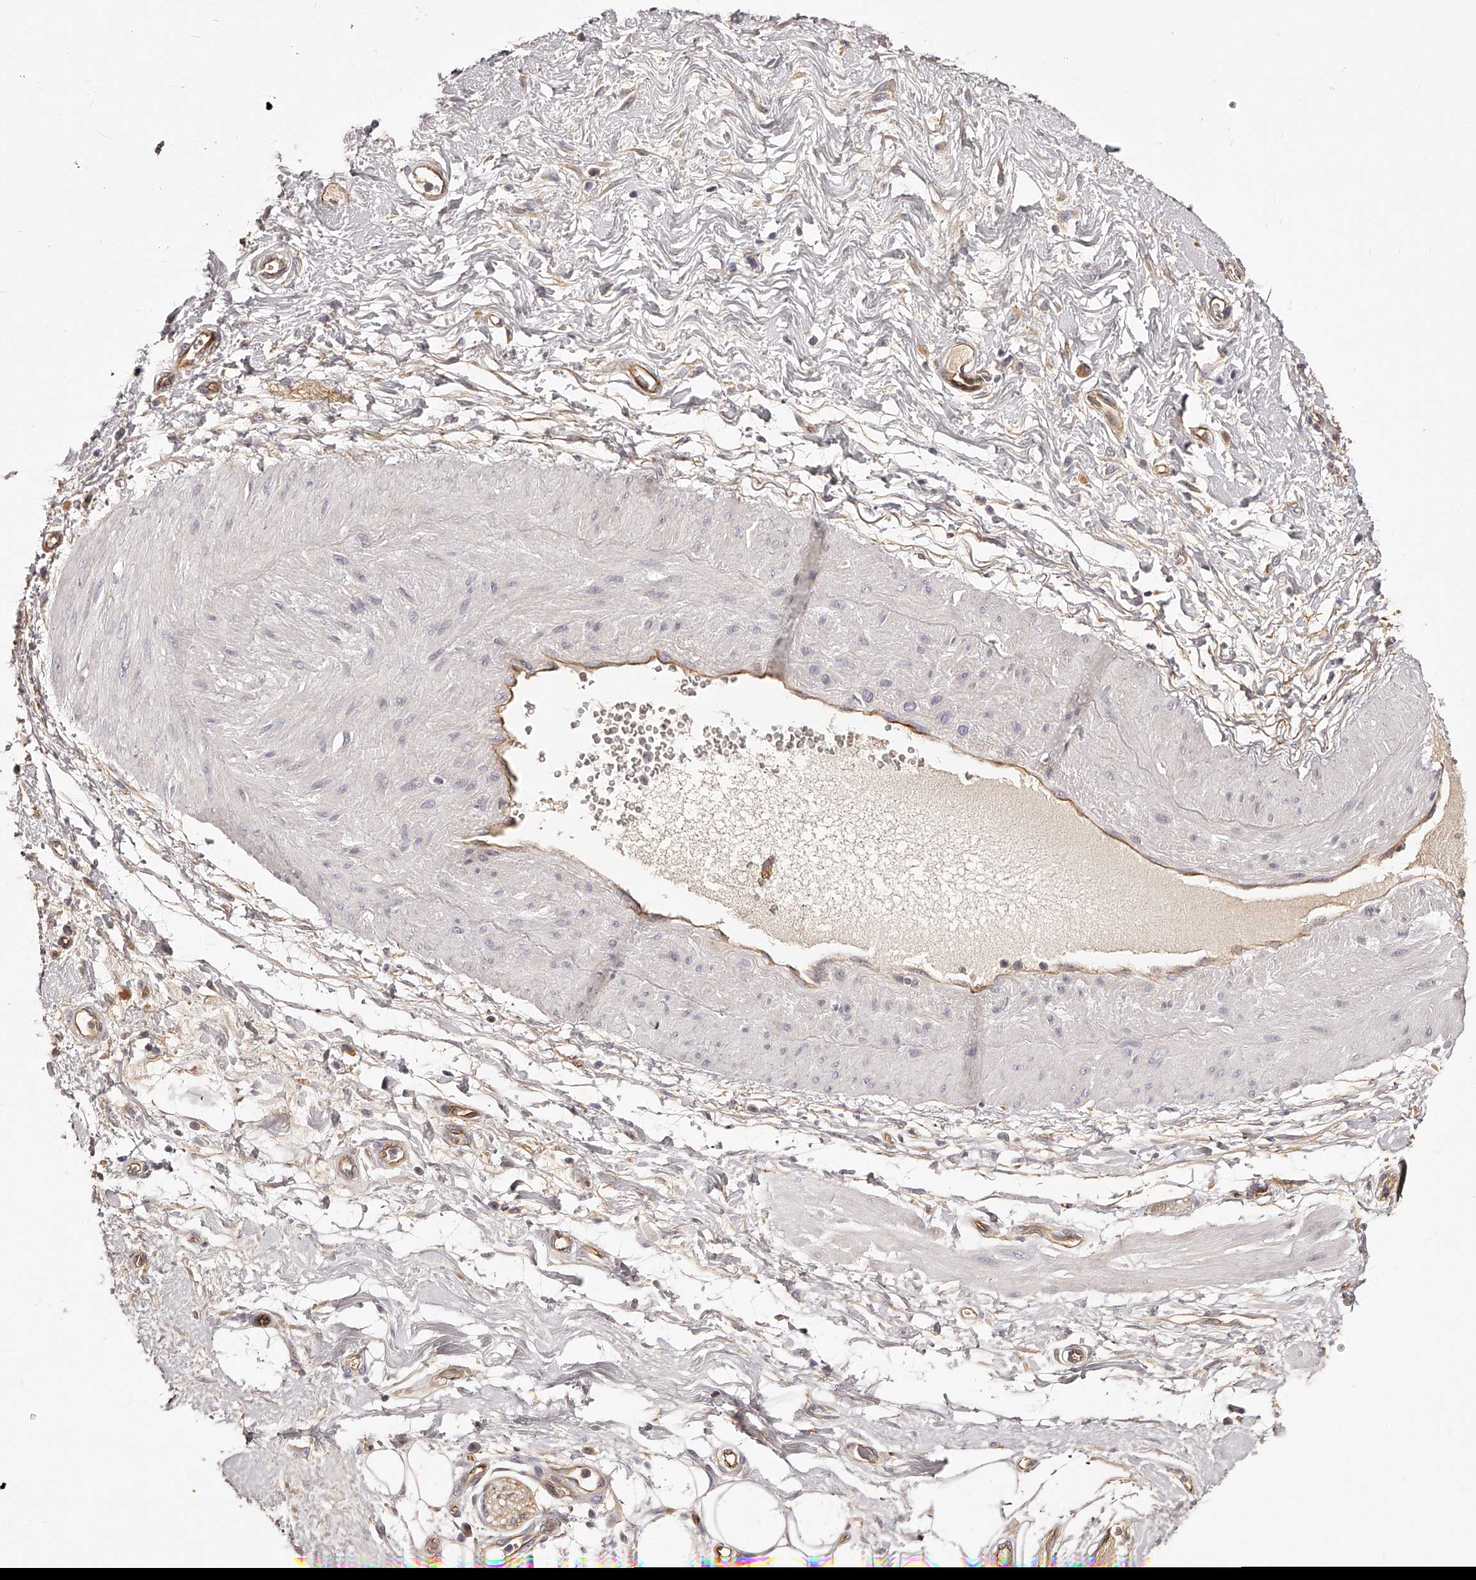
{"staining": {"intensity": "negative", "quantity": "none", "location": "none"}, "tissue": "soft tissue", "cell_type": "Chondrocytes", "image_type": "normal", "snomed": [{"axis": "morphology", "description": "Normal tissue, NOS"}, {"axis": "morphology", "description": "Adenocarcinoma, NOS"}, {"axis": "topography", "description": "Pancreas"}, {"axis": "topography", "description": "Peripheral nerve tissue"}], "caption": "Photomicrograph shows no significant protein expression in chondrocytes of normal soft tissue. (DAB (3,3'-diaminobenzidine) IHC with hematoxylin counter stain).", "gene": "LTV1", "patient": {"sex": "male", "age": 59}}